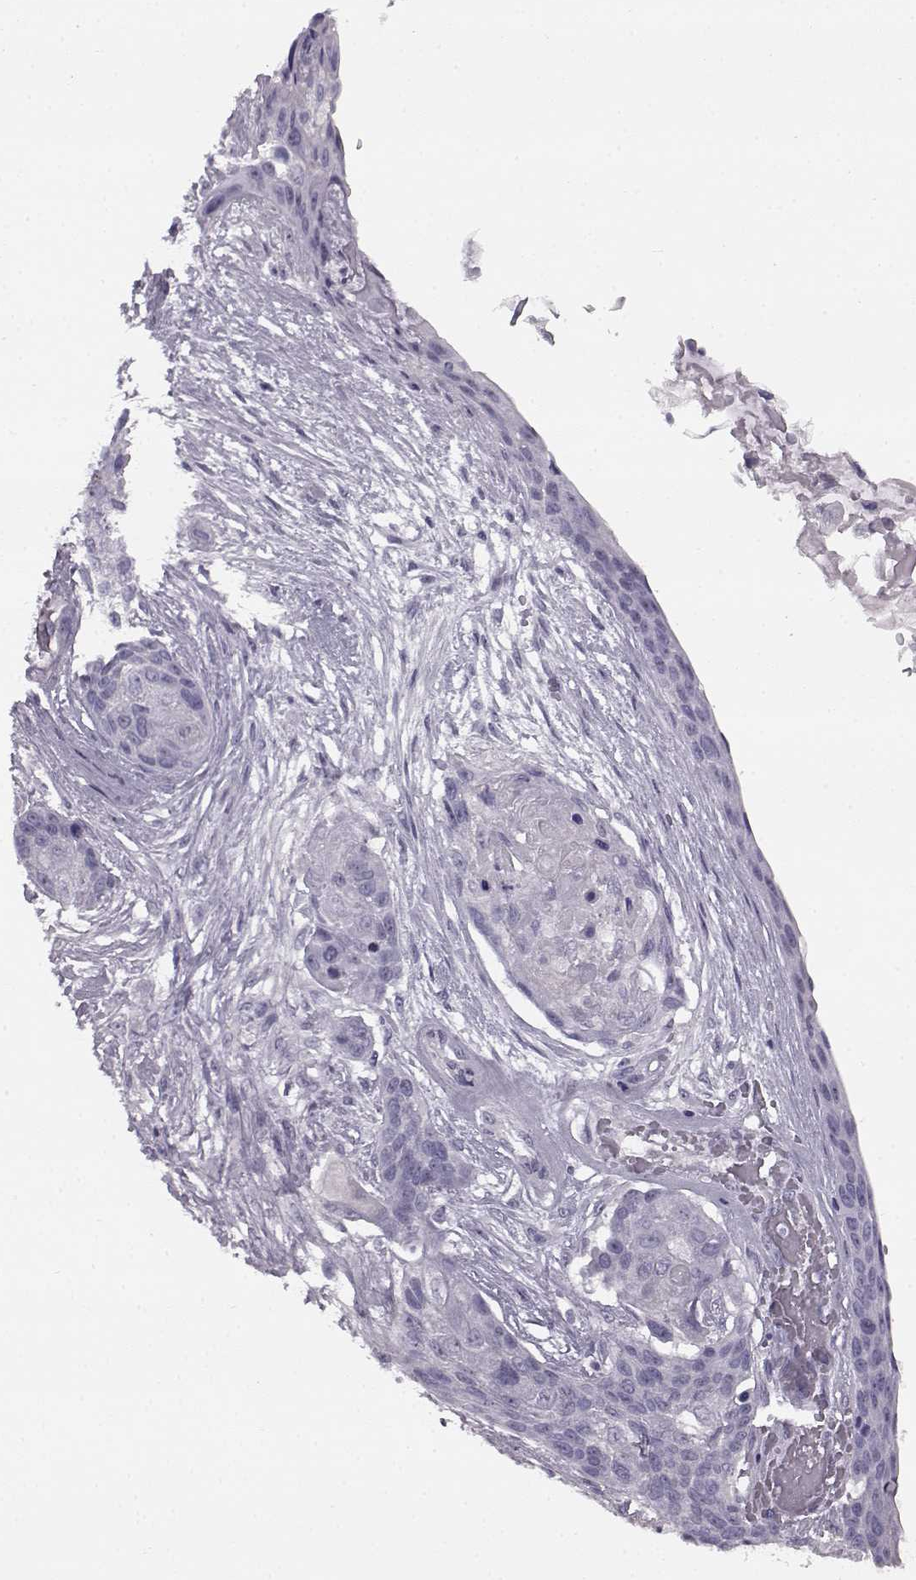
{"staining": {"intensity": "negative", "quantity": "none", "location": "none"}, "tissue": "lung cancer", "cell_type": "Tumor cells", "image_type": "cancer", "snomed": [{"axis": "morphology", "description": "Squamous cell carcinoma, NOS"}, {"axis": "topography", "description": "Lung"}], "caption": "High power microscopy photomicrograph of an immunohistochemistry image of lung squamous cell carcinoma, revealing no significant positivity in tumor cells.", "gene": "PRPH2", "patient": {"sex": "male", "age": 69}}